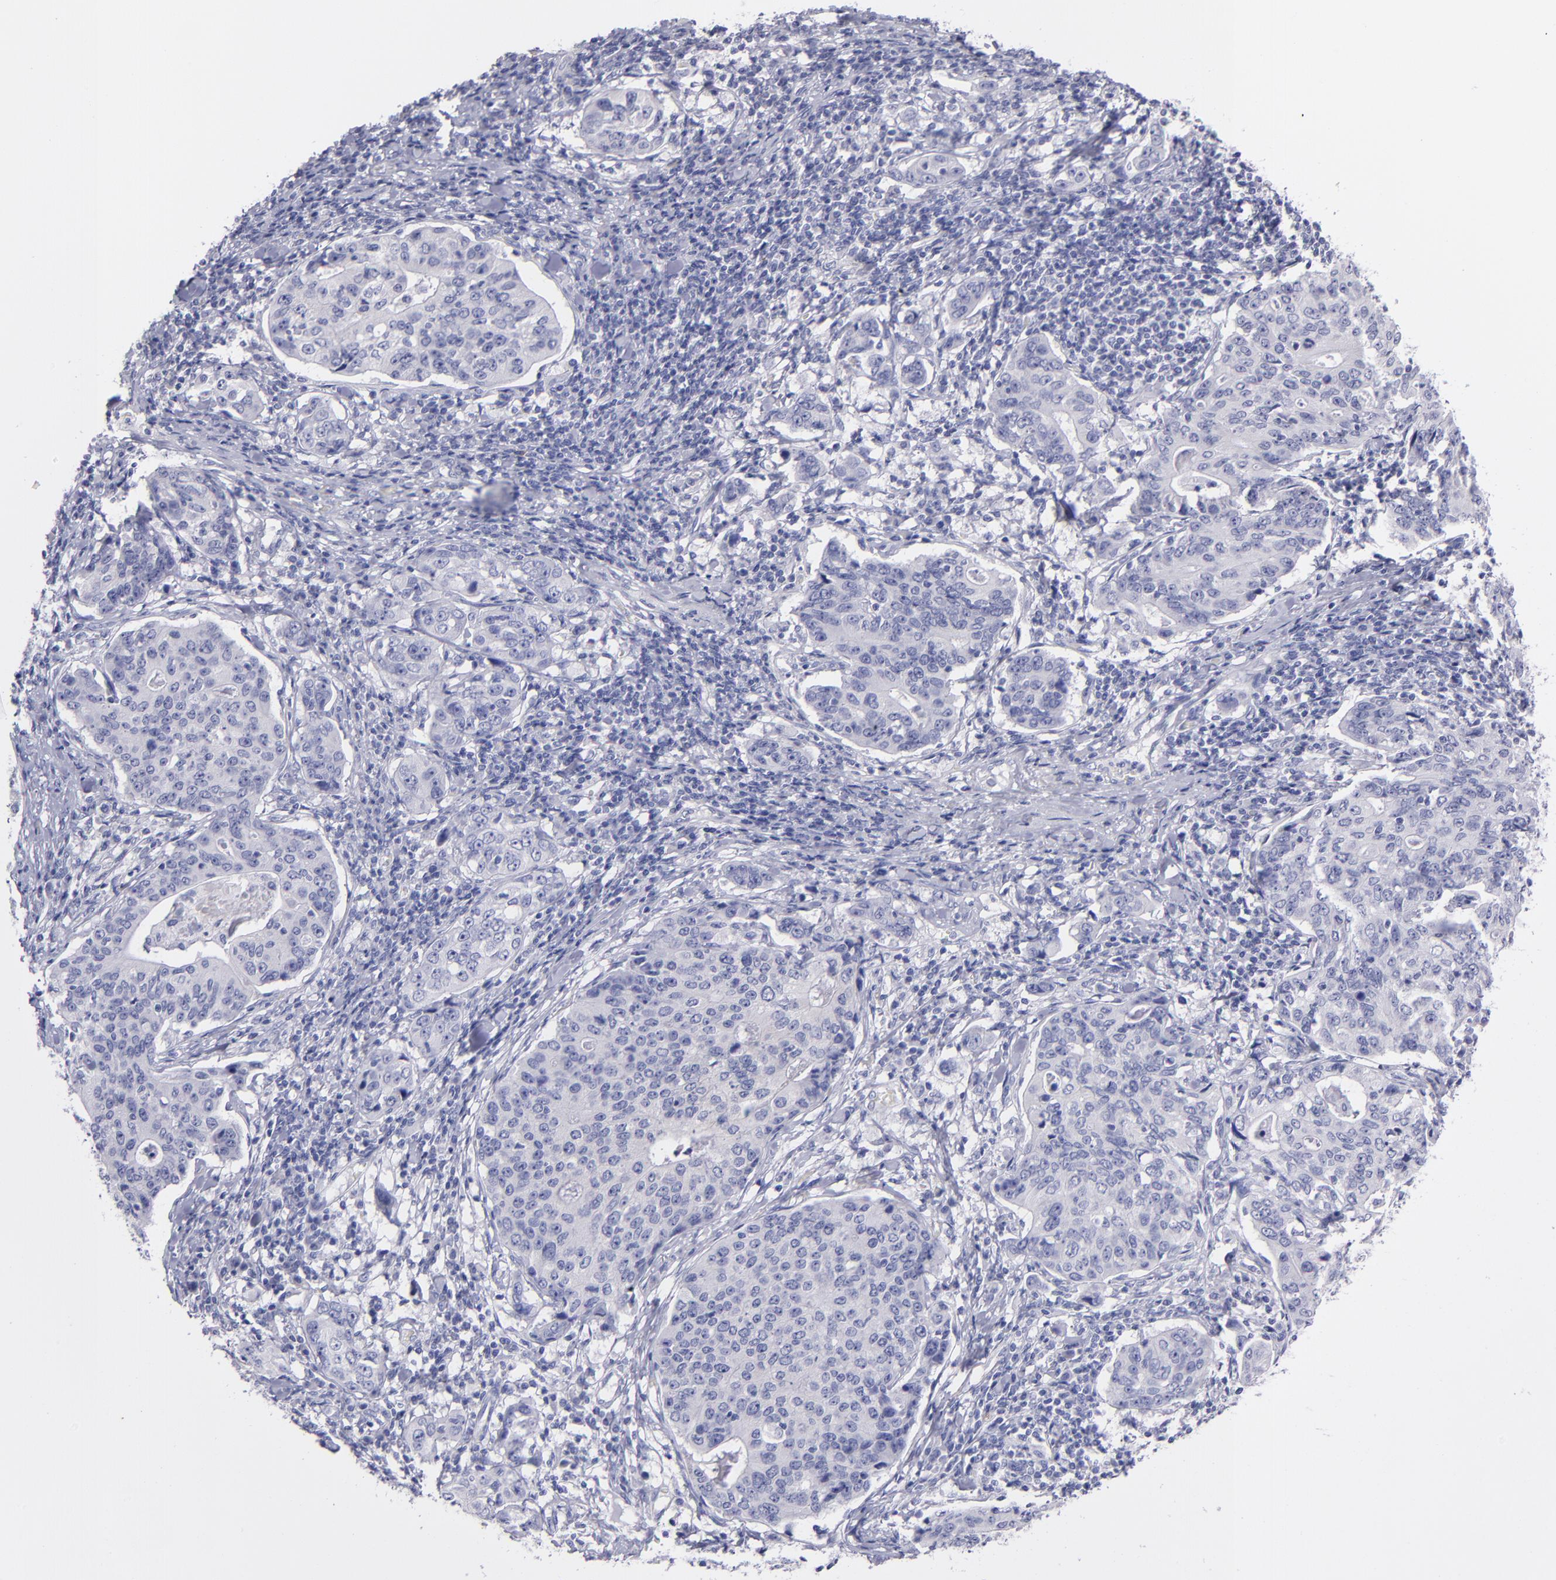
{"staining": {"intensity": "negative", "quantity": "none", "location": "none"}, "tissue": "stomach cancer", "cell_type": "Tumor cells", "image_type": "cancer", "snomed": [{"axis": "morphology", "description": "Adenocarcinoma, NOS"}, {"axis": "topography", "description": "Esophagus"}, {"axis": "topography", "description": "Stomach"}], "caption": "Tumor cells are negative for brown protein staining in stomach adenocarcinoma.", "gene": "SNAP25", "patient": {"sex": "male", "age": 74}}